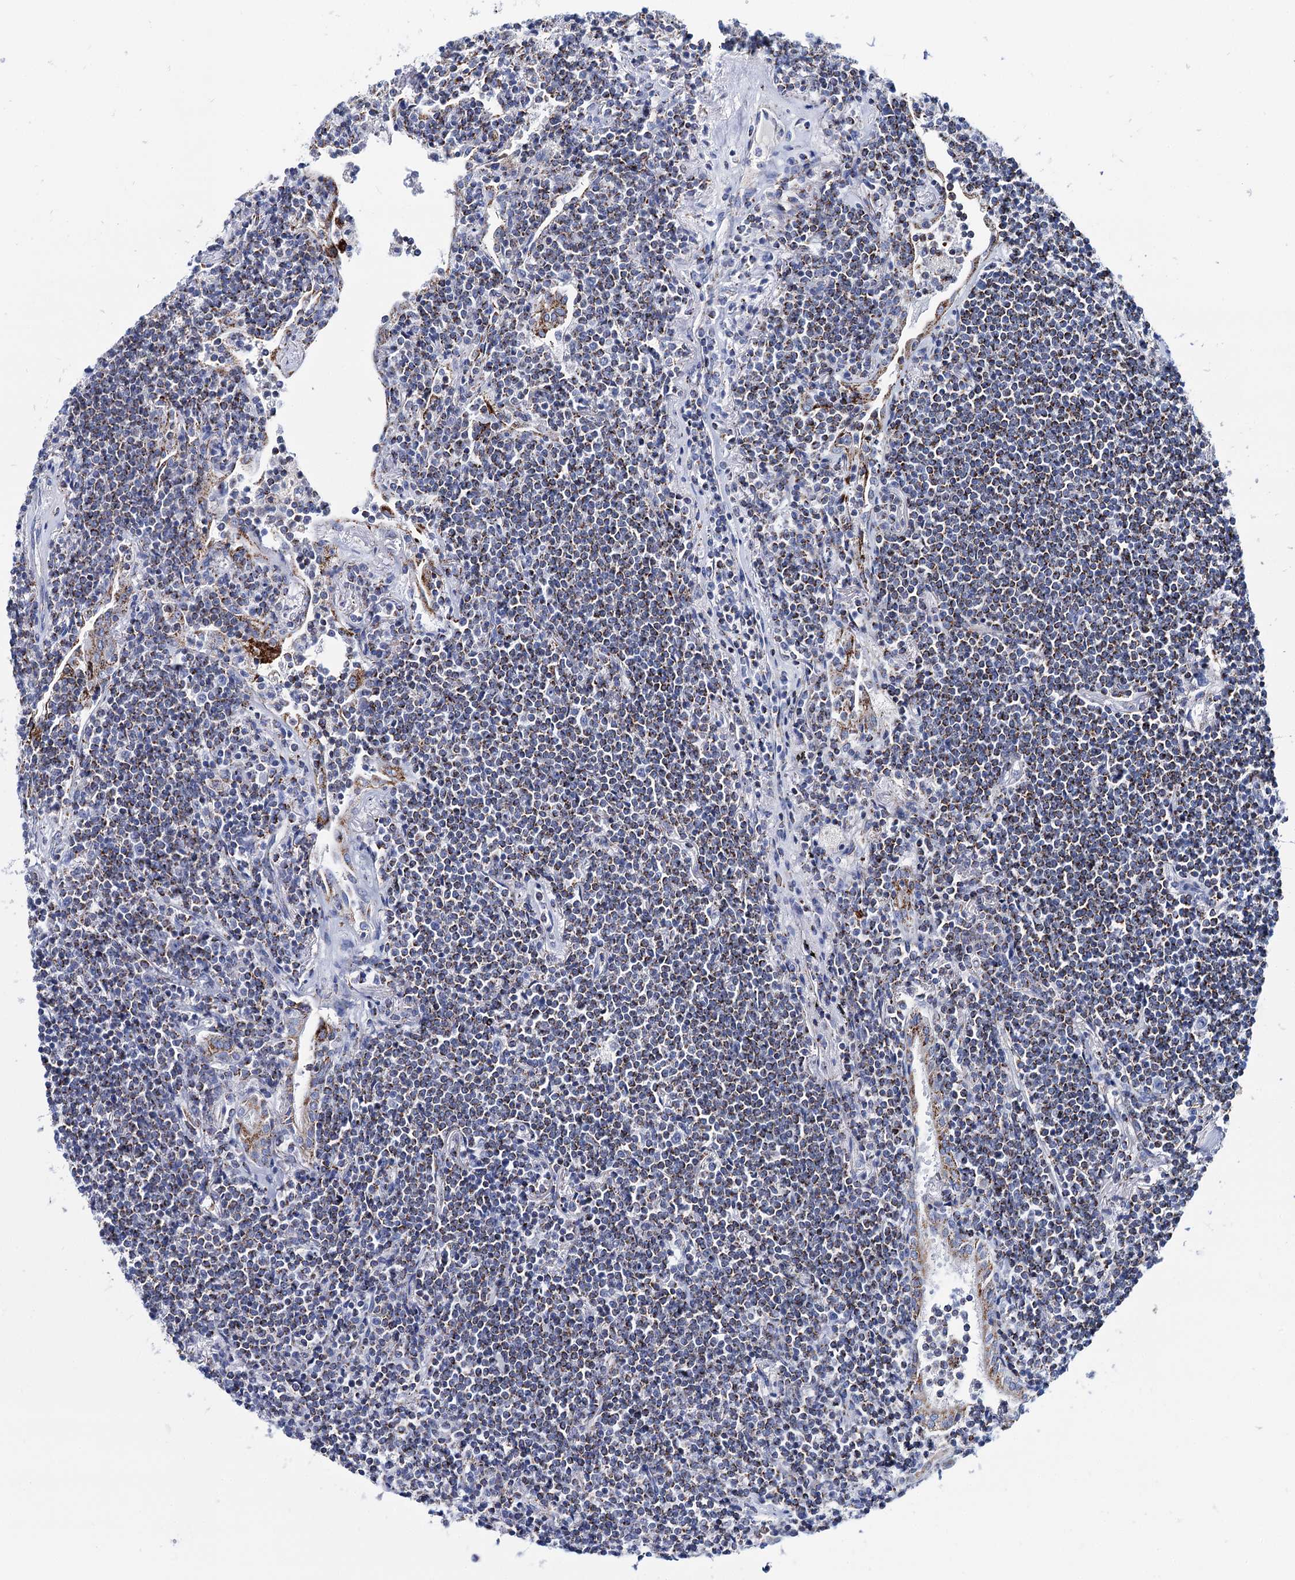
{"staining": {"intensity": "moderate", "quantity": ">75%", "location": "cytoplasmic/membranous"}, "tissue": "lymphoma", "cell_type": "Tumor cells", "image_type": "cancer", "snomed": [{"axis": "morphology", "description": "Malignant lymphoma, non-Hodgkin's type, Low grade"}, {"axis": "topography", "description": "Lung"}], "caption": "Protein expression analysis of lymphoma demonstrates moderate cytoplasmic/membranous positivity in approximately >75% of tumor cells.", "gene": "UBASH3B", "patient": {"sex": "female", "age": 71}}